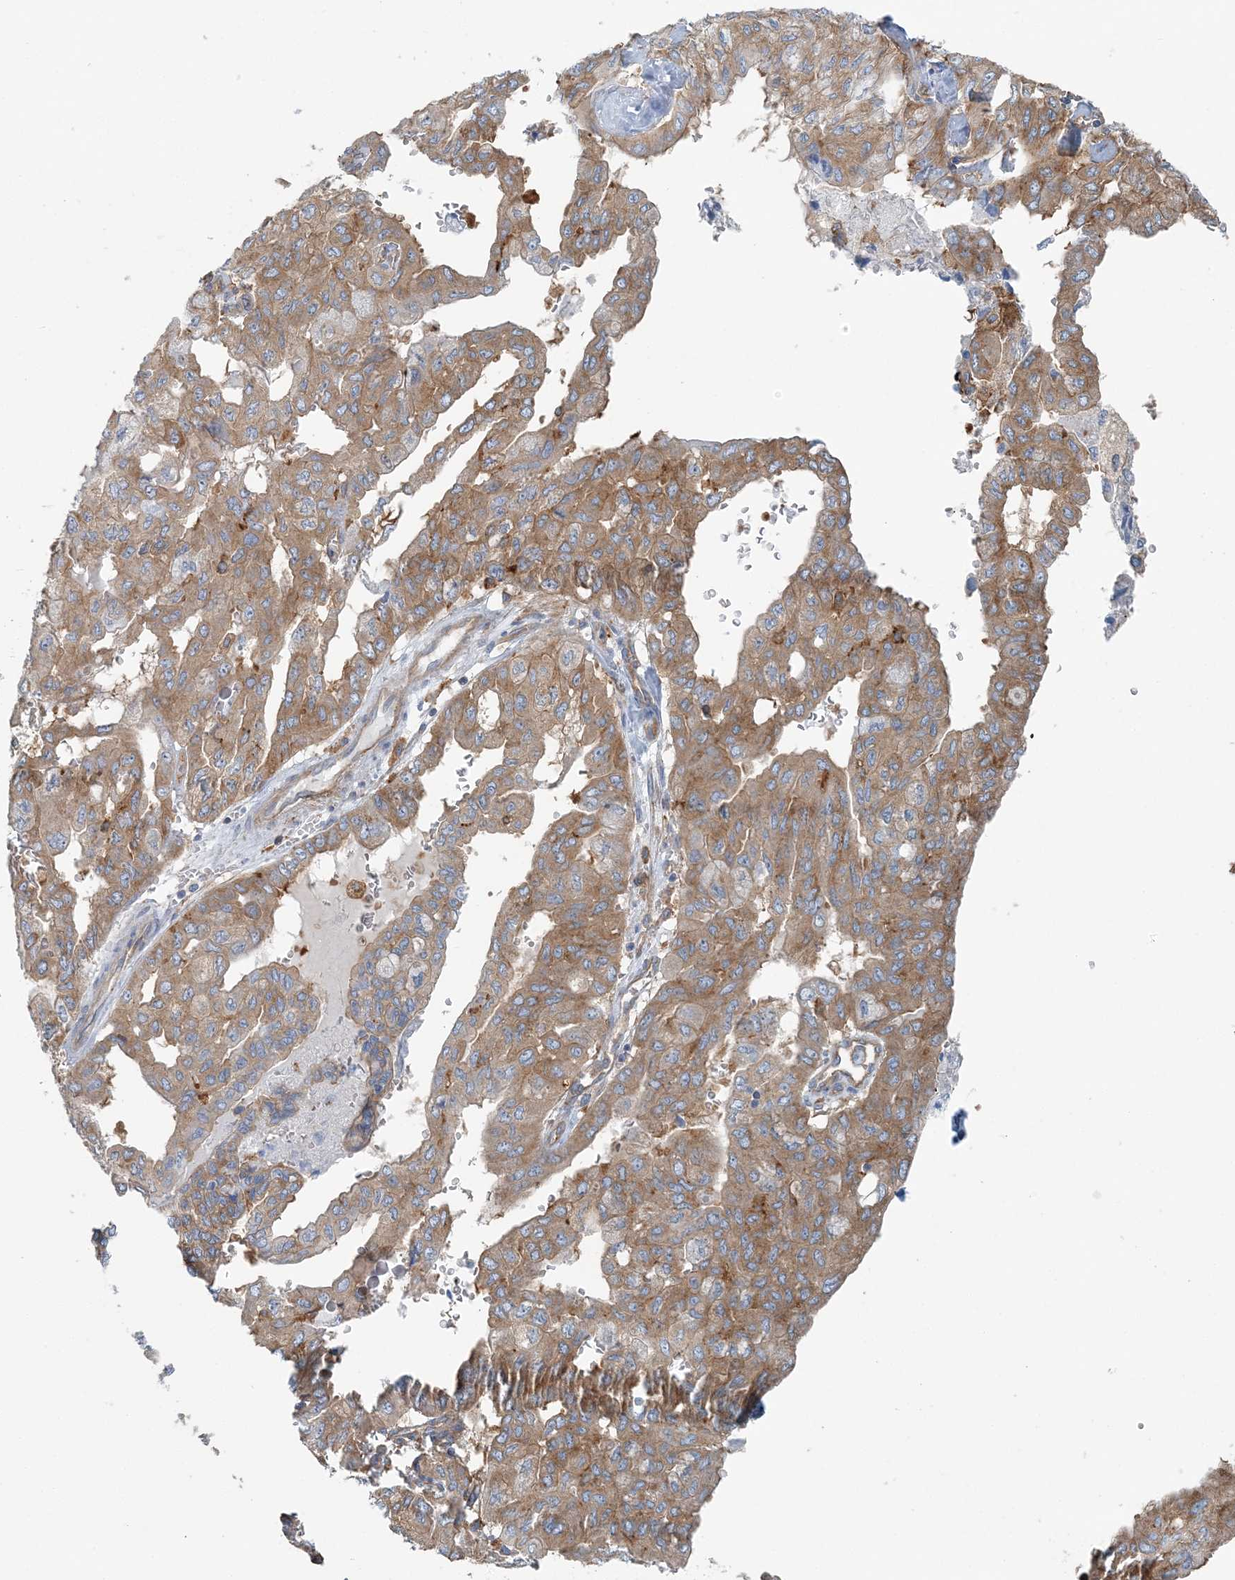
{"staining": {"intensity": "moderate", "quantity": ">75%", "location": "cytoplasmic/membranous"}, "tissue": "pancreatic cancer", "cell_type": "Tumor cells", "image_type": "cancer", "snomed": [{"axis": "morphology", "description": "Adenocarcinoma, NOS"}, {"axis": "topography", "description": "Pancreas"}], "caption": "Immunohistochemical staining of human adenocarcinoma (pancreatic) shows medium levels of moderate cytoplasmic/membranous protein staining in approximately >75% of tumor cells.", "gene": "SNX2", "patient": {"sex": "male", "age": 51}}